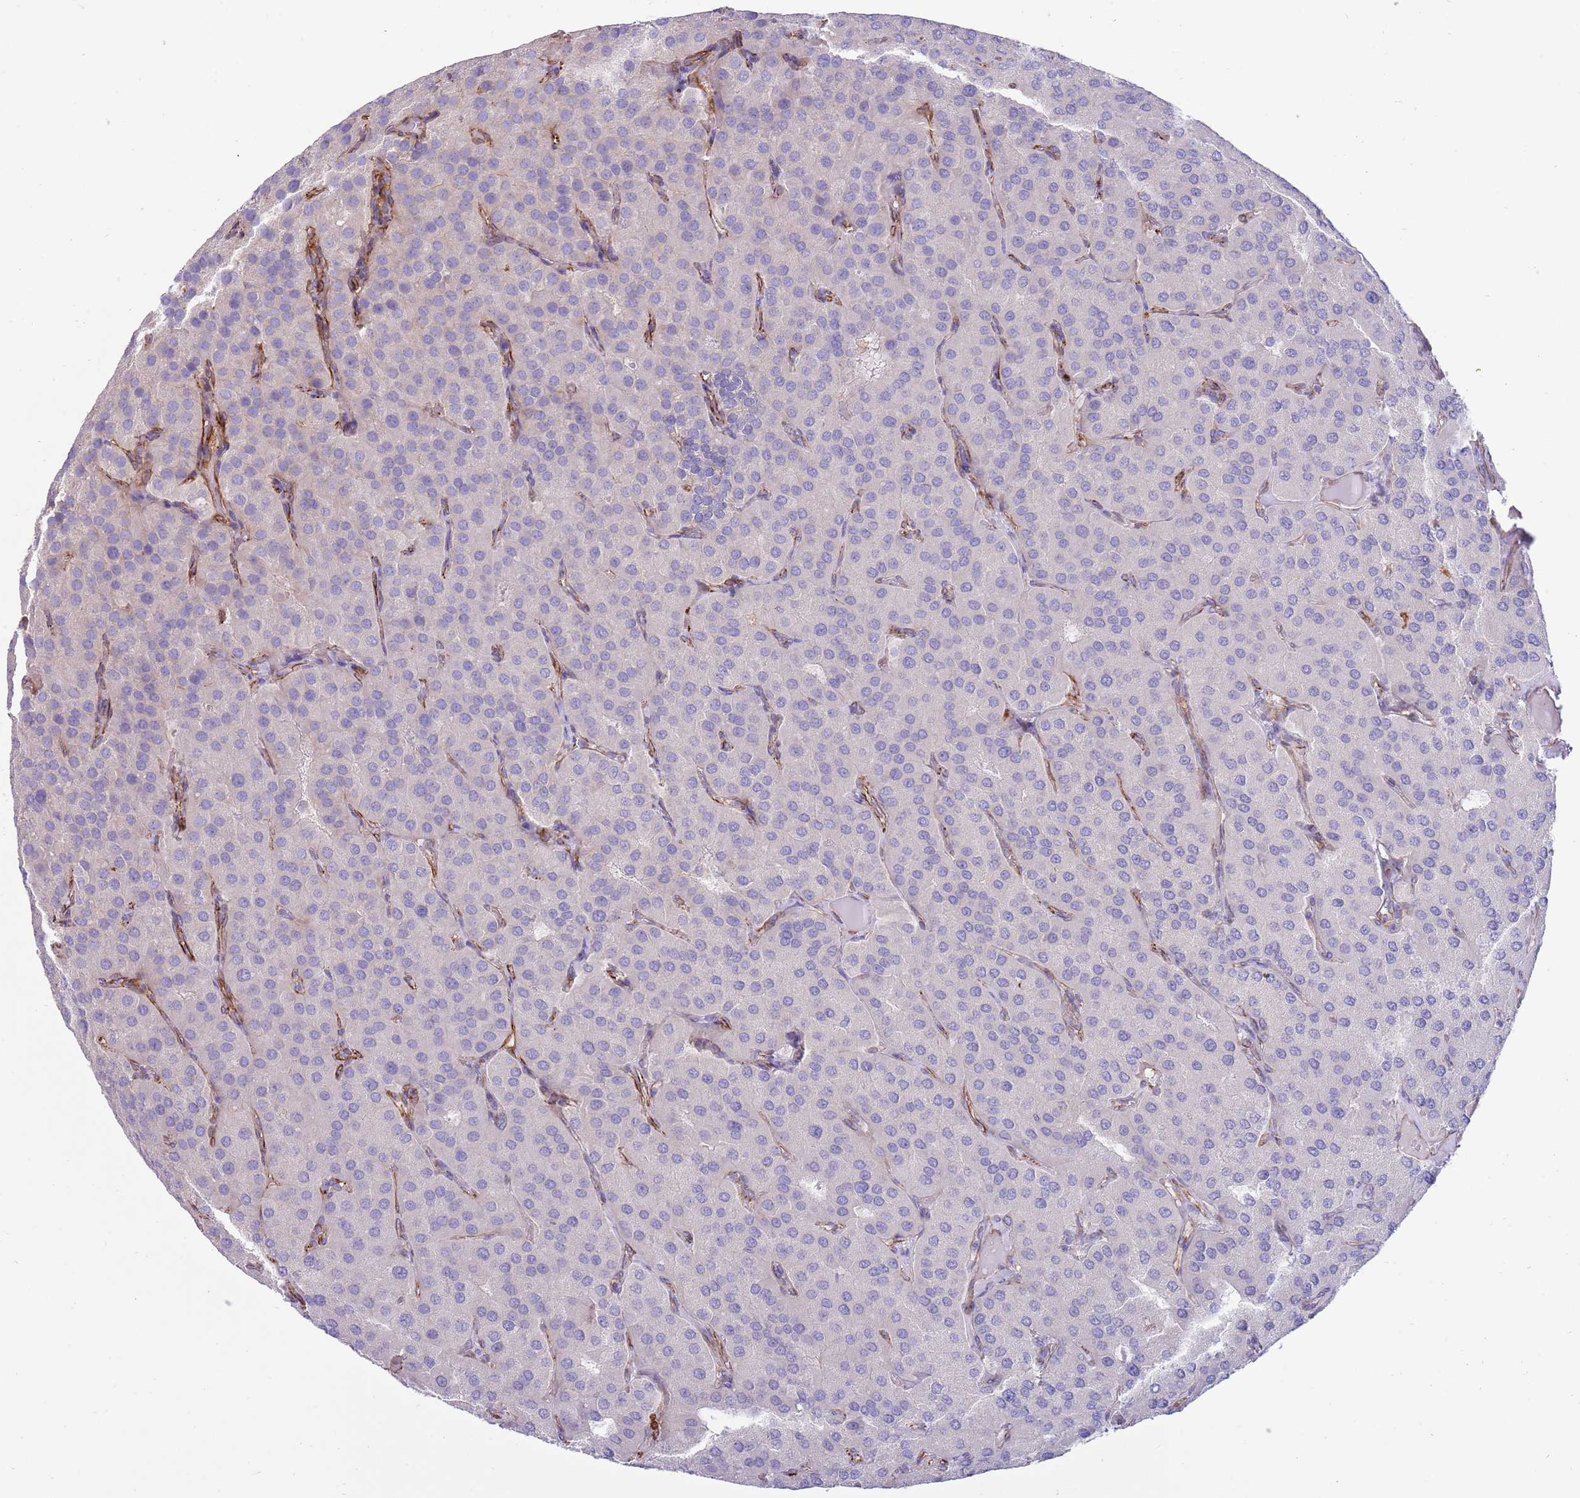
{"staining": {"intensity": "negative", "quantity": "none", "location": "none"}, "tissue": "parathyroid gland", "cell_type": "Glandular cells", "image_type": "normal", "snomed": [{"axis": "morphology", "description": "Normal tissue, NOS"}, {"axis": "morphology", "description": "Adenoma, NOS"}, {"axis": "topography", "description": "Parathyroid gland"}], "caption": "The histopathology image exhibits no staining of glandular cells in normal parathyroid gland. (DAB immunohistochemistry with hematoxylin counter stain).", "gene": "MOGAT1", "patient": {"sex": "female", "age": 86}}